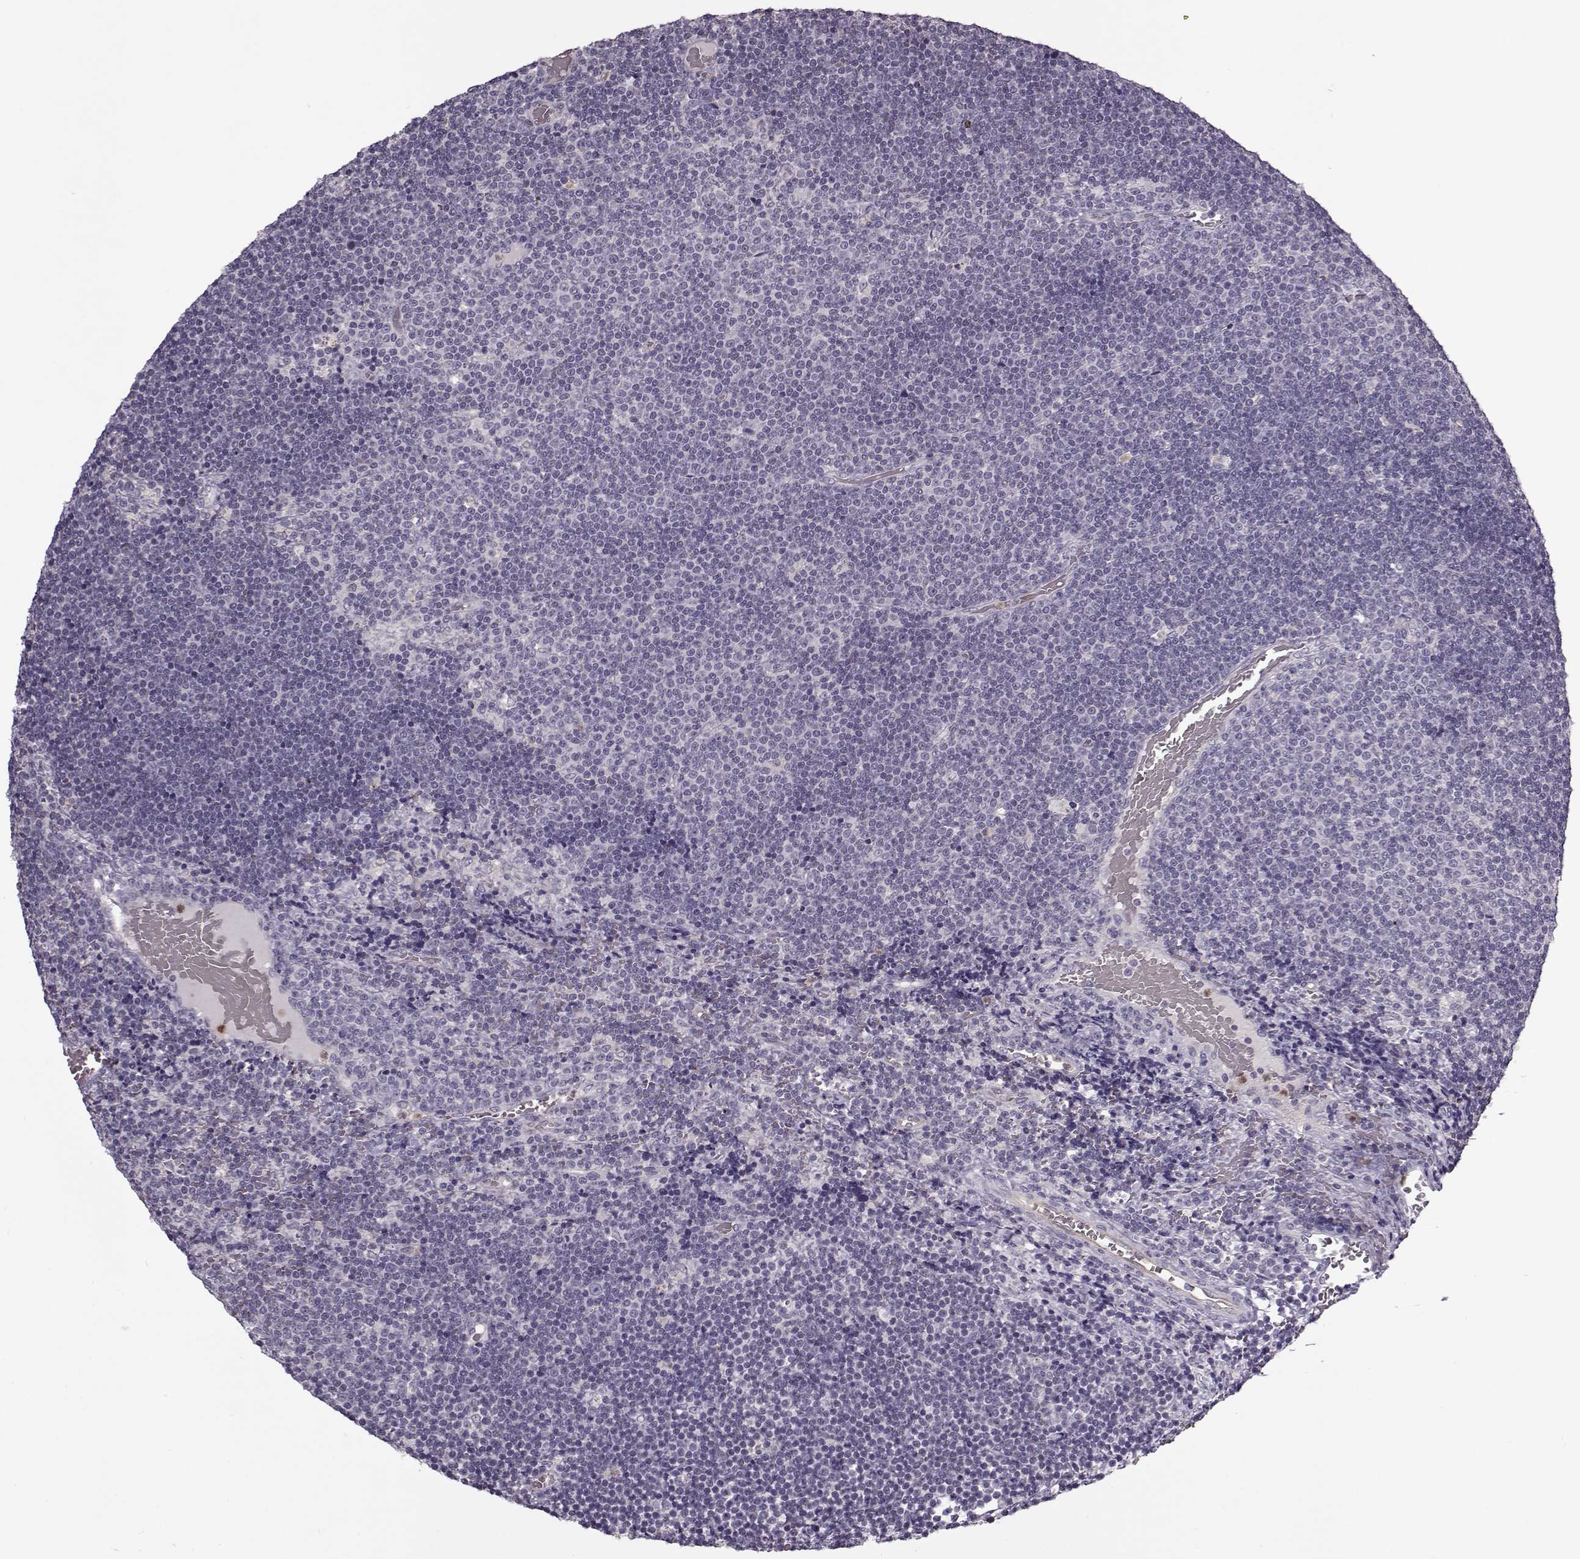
{"staining": {"intensity": "negative", "quantity": "none", "location": "none"}, "tissue": "lymphoma", "cell_type": "Tumor cells", "image_type": "cancer", "snomed": [{"axis": "morphology", "description": "Malignant lymphoma, non-Hodgkin's type, Low grade"}, {"axis": "topography", "description": "Brain"}], "caption": "This is an immunohistochemistry (IHC) histopathology image of lymphoma. There is no expression in tumor cells.", "gene": "ACOT11", "patient": {"sex": "female", "age": 66}}